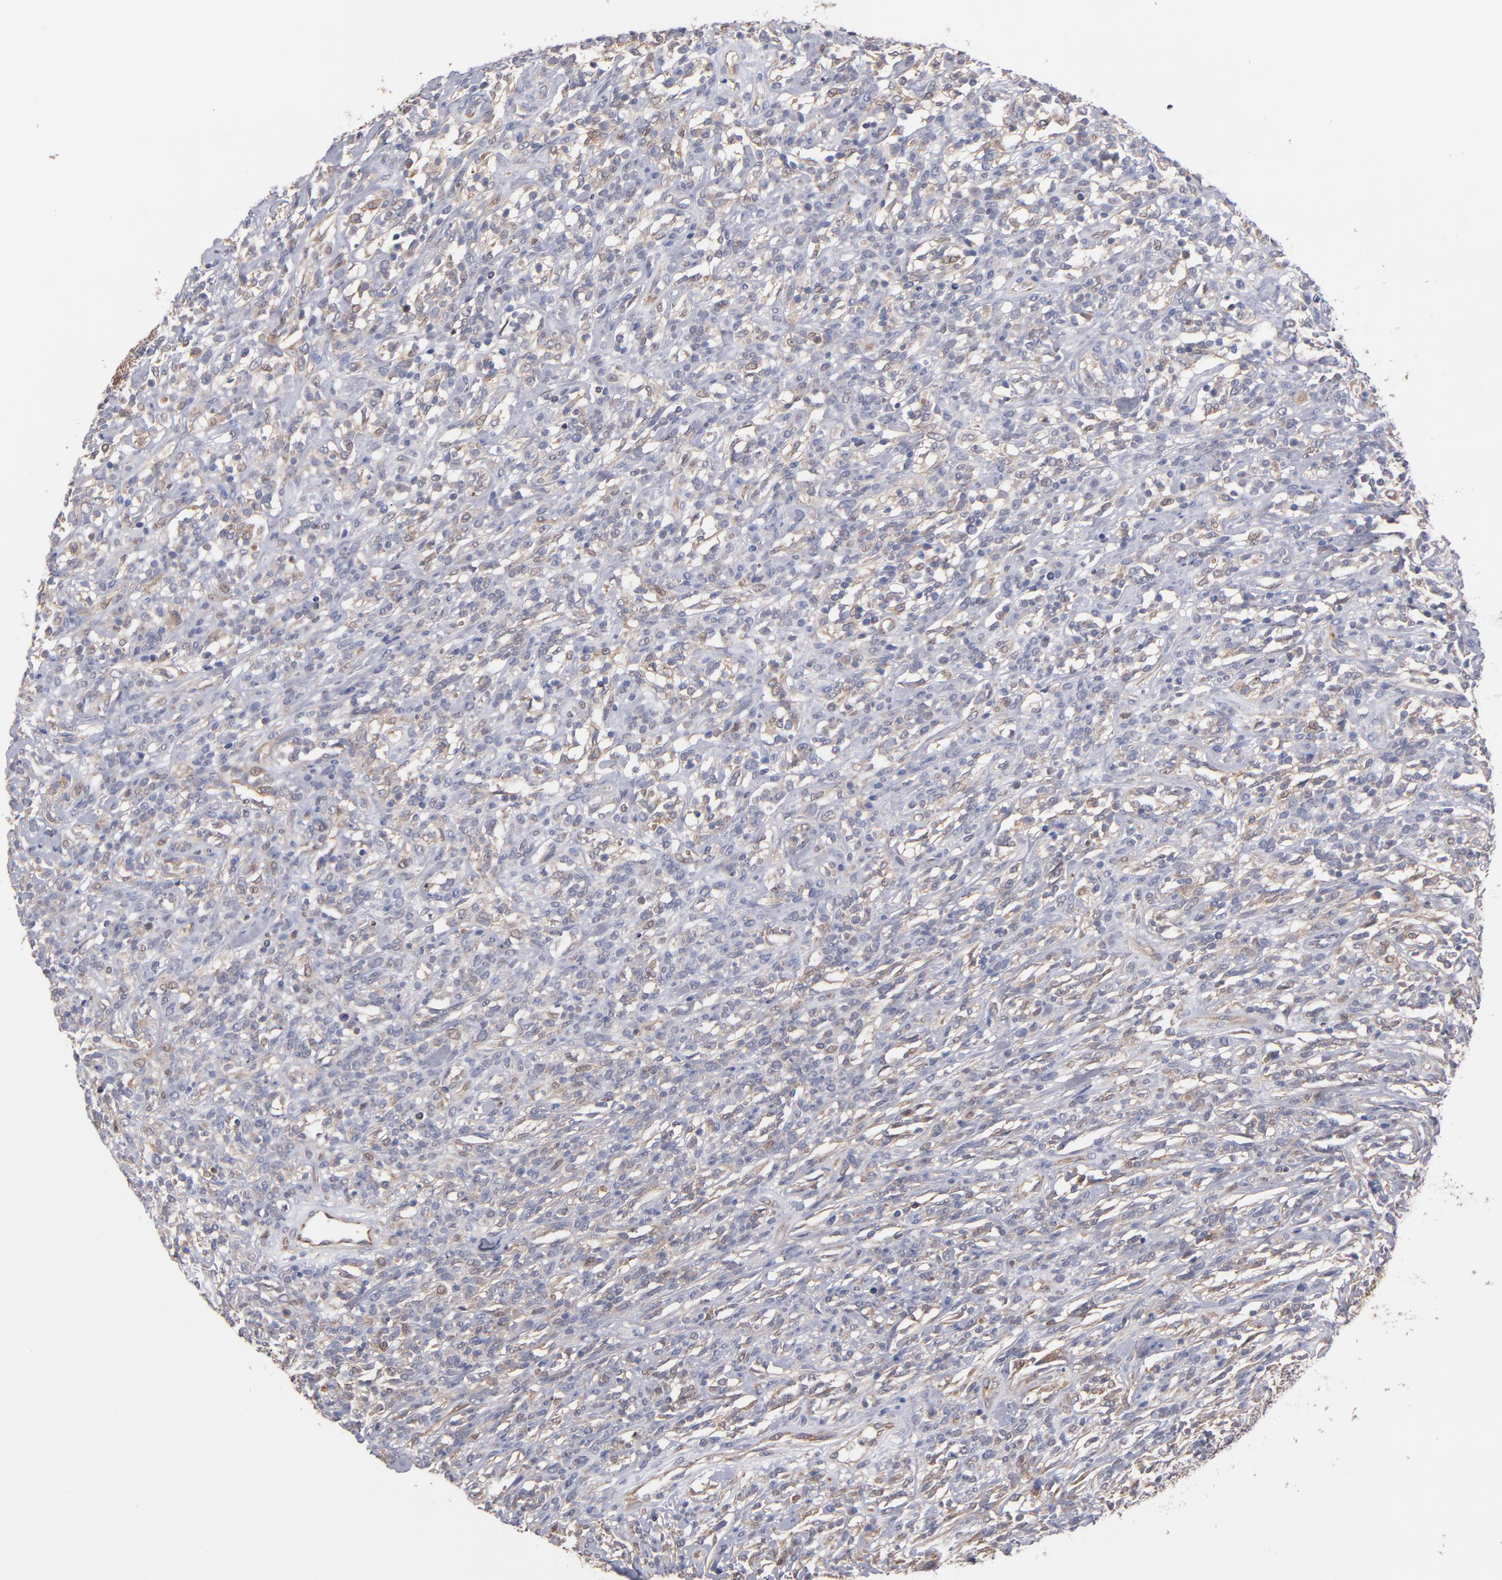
{"staining": {"intensity": "negative", "quantity": "none", "location": "none"}, "tissue": "lymphoma", "cell_type": "Tumor cells", "image_type": "cancer", "snomed": [{"axis": "morphology", "description": "Malignant lymphoma, non-Hodgkin's type, High grade"}, {"axis": "topography", "description": "Lymph node"}], "caption": "This is a micrograph of immunohistochemistry (IHC) staining of lymphoma, which shows no staining in tumor cells.", "gene": "GMFG", "patient": {"sex": "female", "age": 73}}